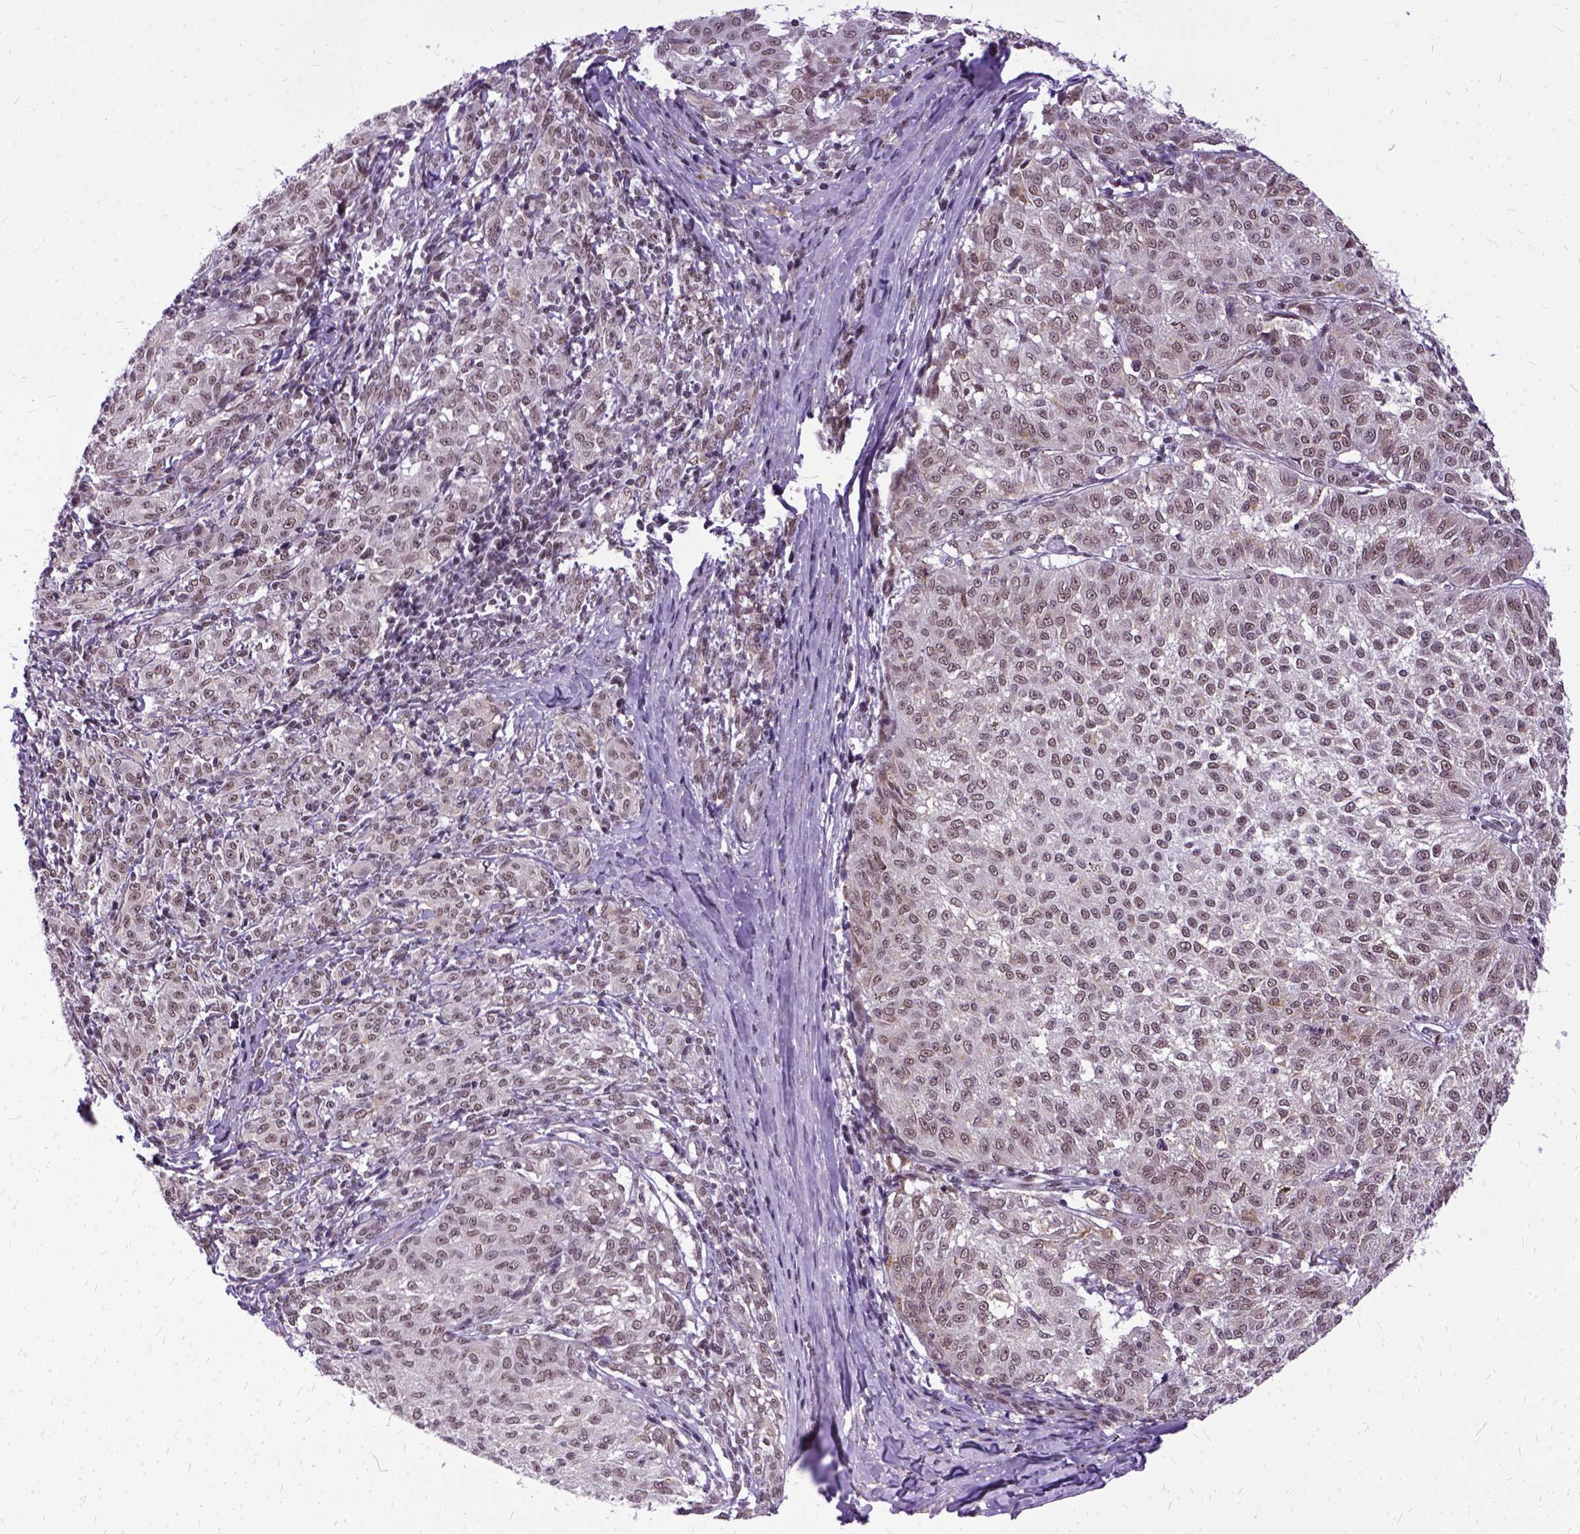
{"staining": {"intensity": "weak", "quantity": ">75%", "location": "nuclear"}, "tissue": "melanoma", "cell_type": "Tumor cells", "image_type": "cancer", "snomed": [{"axis": "morphology", "description": "Malignant melanoma, NOS"}, {"axis": "topography", "description": "Skin"}], "caption": "There is low levels of weak nuclear expression in tumor cells of malignant melanoma, as demonstrated by immunohistochemical staining (brown color).", "gene": "SETD1A", "patient": {"sex": "female", "age": 72}}